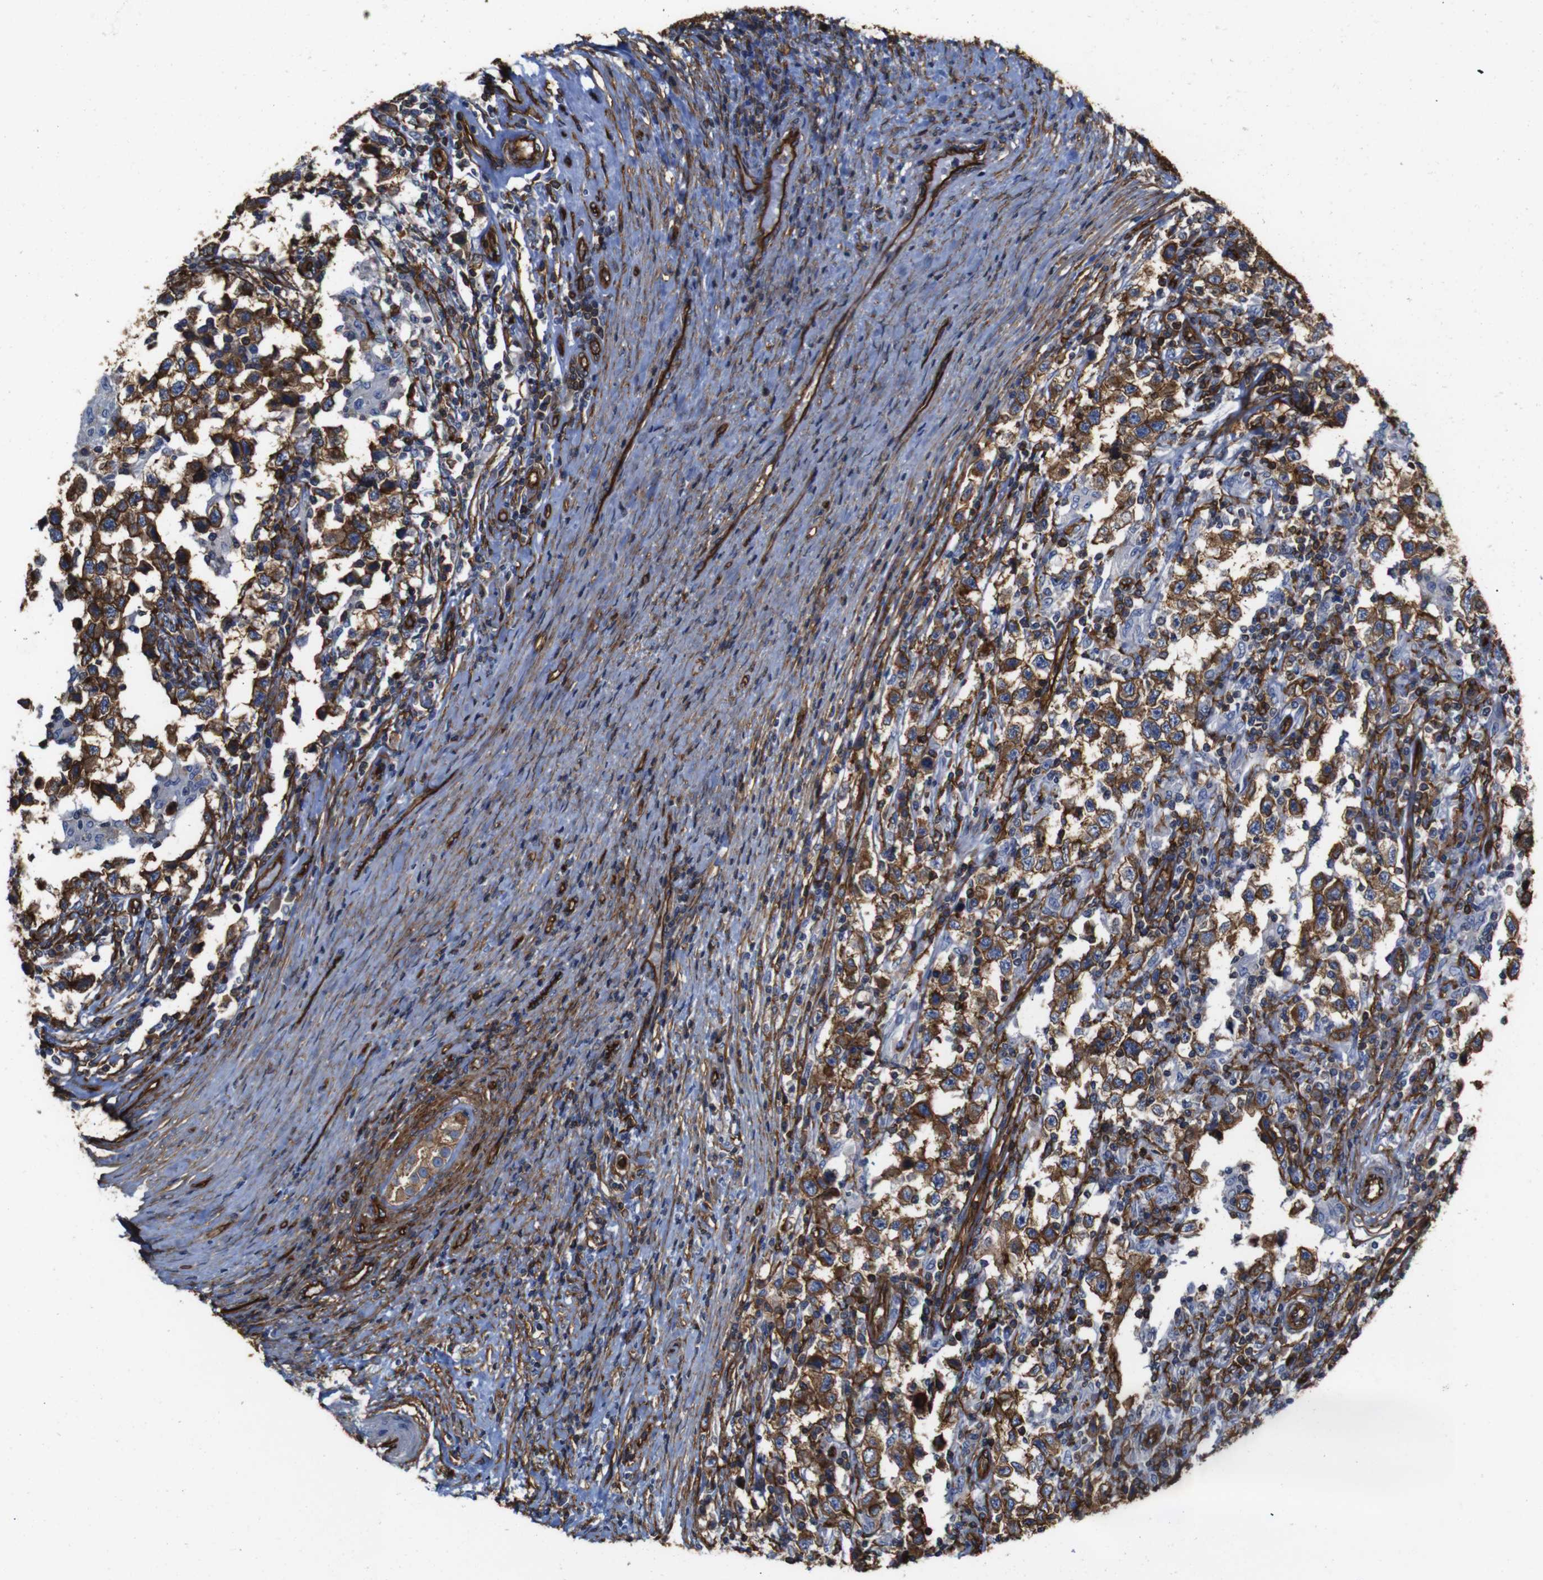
{"staining": {"intensity": "moderate", "quantity": ">75%", "location": "cytoplasmic/membranous"}, "tissue": "testis cancer", "cell_type": "Tumor cells", "image_type": "cancer", "snomed": [{"axis": "morphology", "description": "Carcinoma, Embryonal, NOS"}, {"axis": "topography", "description": "Testis"}], "caption": "A histopathology image of human embryonal carcinoma (testis) stained for a protein reveals moderate cytoplasmic/membranous brown staining in tumor cells.", "gene": "SPTBN1", "patient": {"sex": "male", "age": 21}}